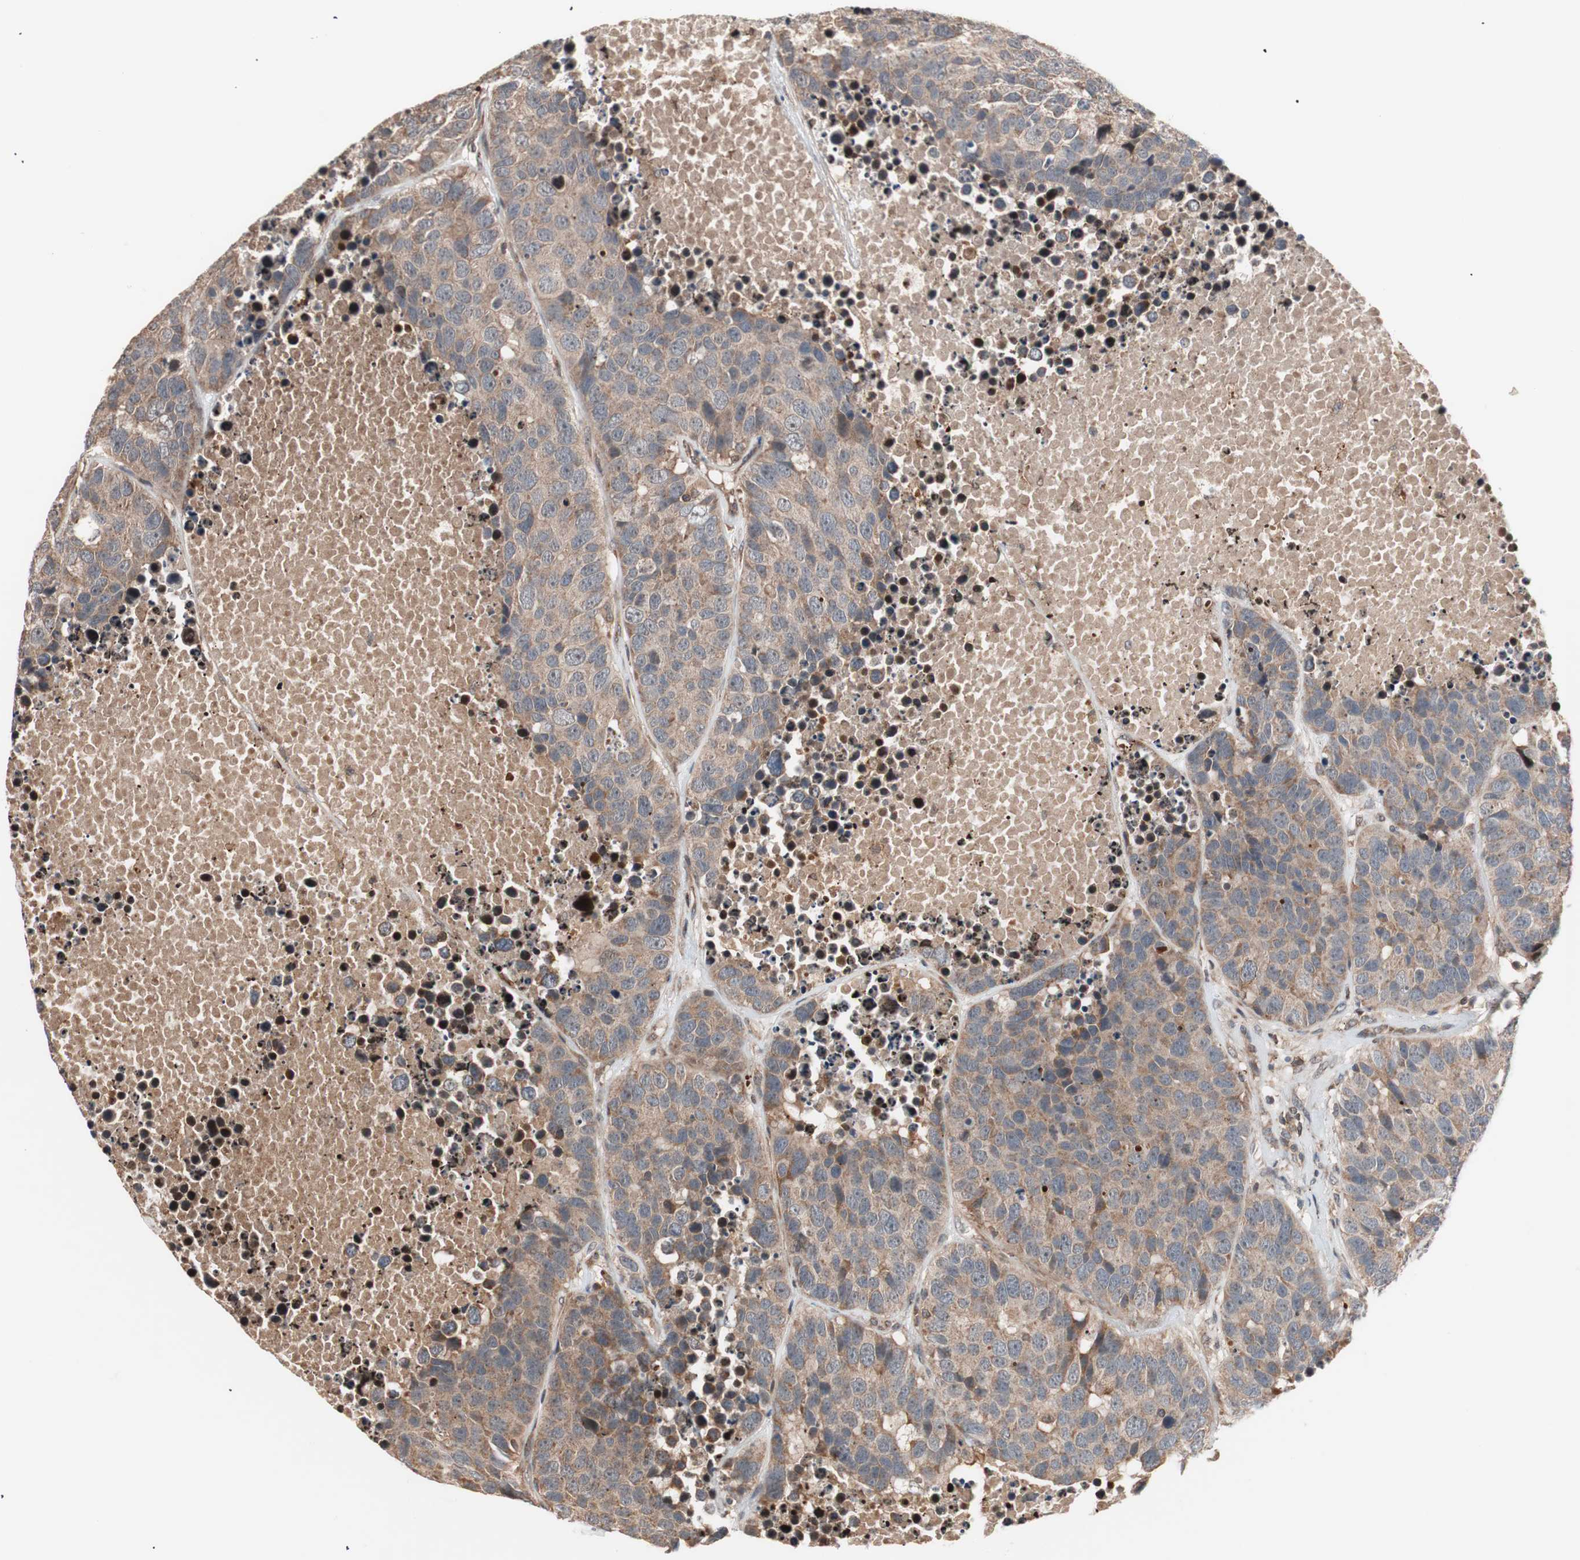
{"staining": {"intensity": "moderate", "quantity": ">75%", "location": "cytoplasmic/membranous"}, "tissue": "carcinoid", "cell_type": "Tumor cells", "image_type": "cancer", "snomed": [{"axis": "morphology", "description": "Carcinoid, malignant, NOS"}, {"axis": "topography", "description": "Lung"}], "caption": "This image demonstrates carcinoid stained with IHC to label a protein in brown. The cytoplasmic/membranous of tumor cells show moderate positivity for the protein. Nuclei are counter-stained blue.", "gene": "NF2", "patient": {"sex": "male", "age": 60}}